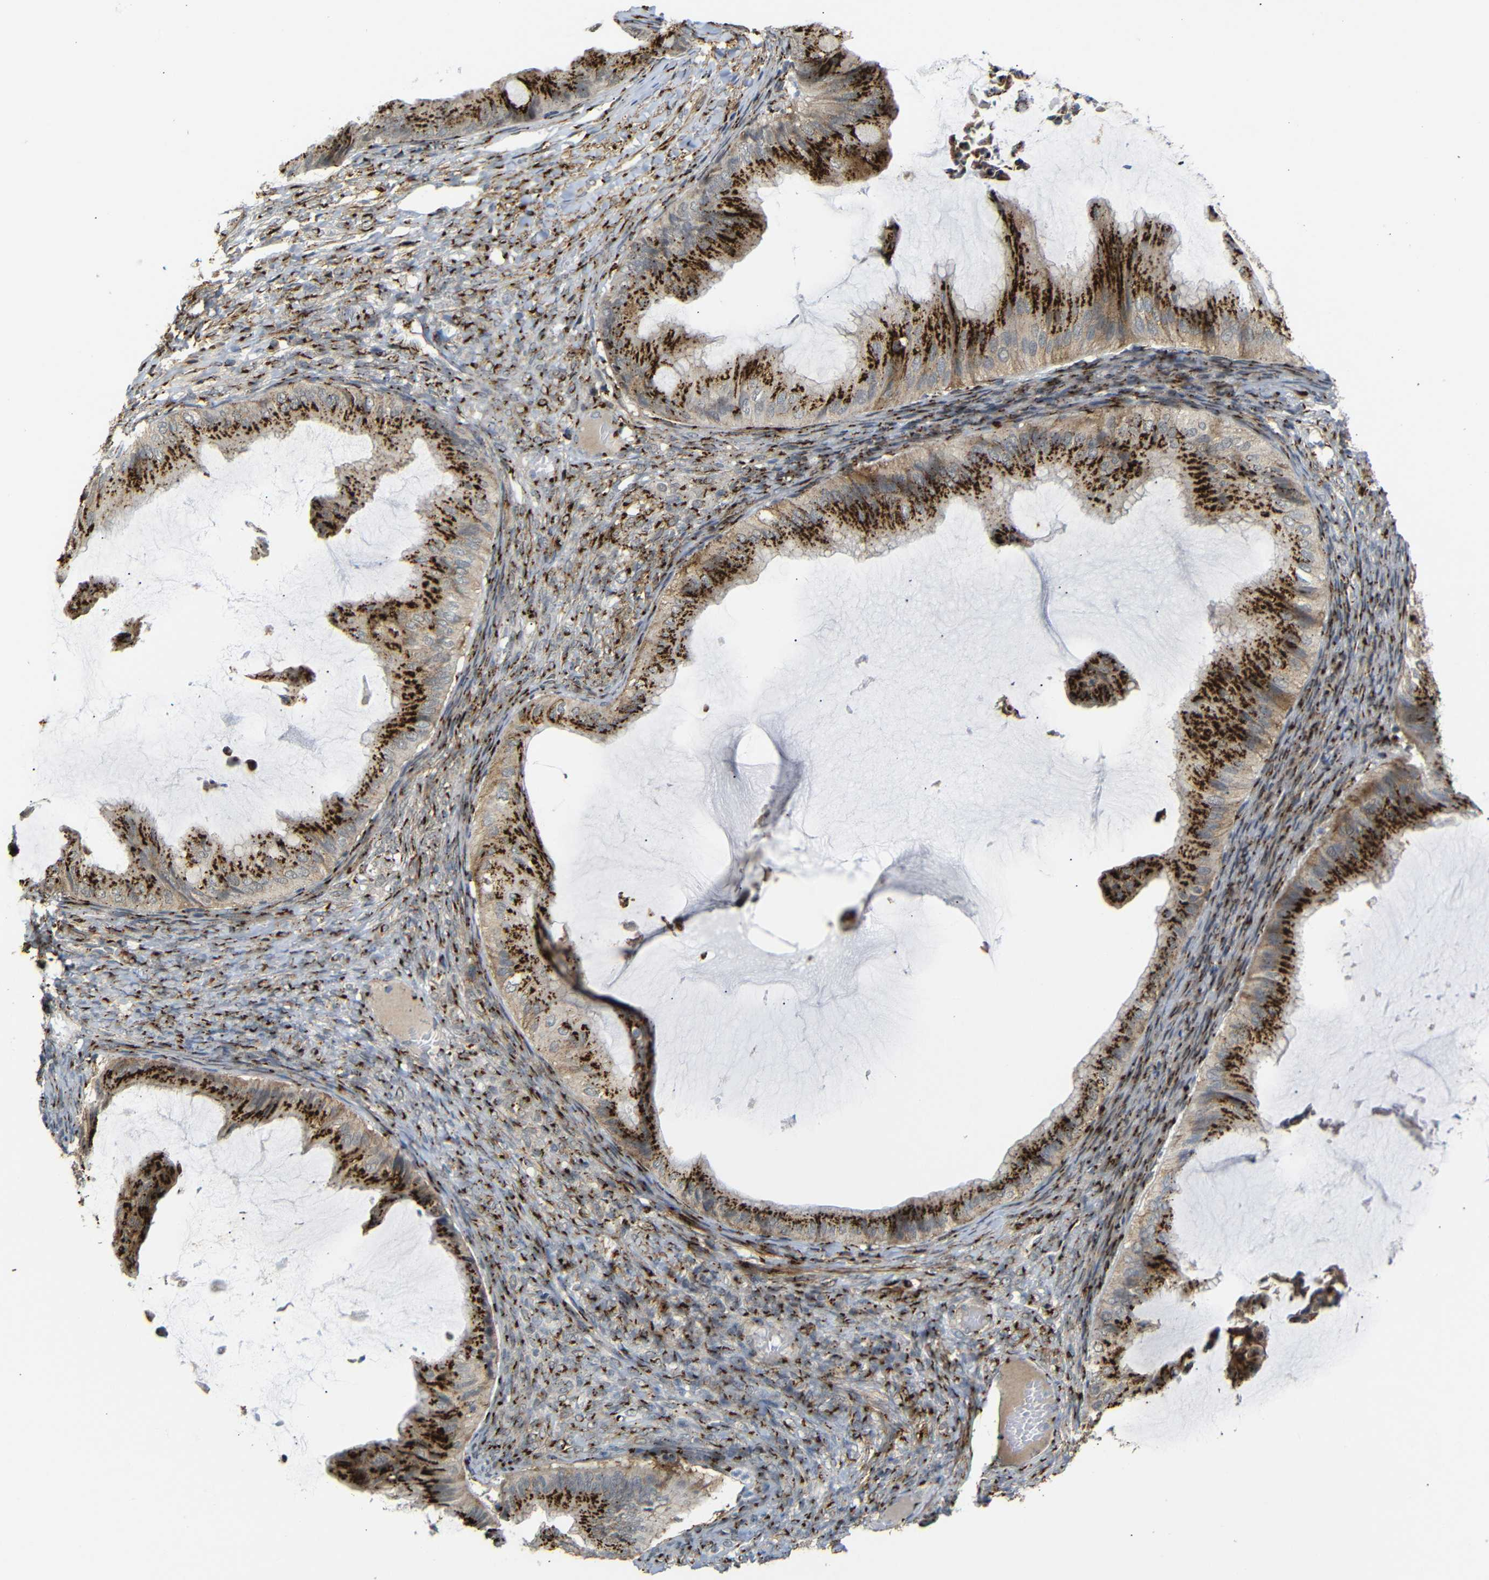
{"staining": {"intensity": "strong", "quantity": ">75%", "location": "cytoplasmic/membranous"}, "tissue": "ovarian cancer", "cell_type": "Tumor cells", "image_type": "cancer", "snomed": [{"axis": "morphology", "description": "Cystadenocarcinoma, mucinous, NOS"}, {"axis": "topography", "description": "Ovary"}], "caption": "IHC image of human ovarian mucinous cystadenocarcinoma stained for a protein (brown), which displays high levels of strong cytoplasmic/membranous expression in approximately >75% of tumor cells.", "gene": "TGOLN2", "patient": {"sex": "female", "age": 61}}